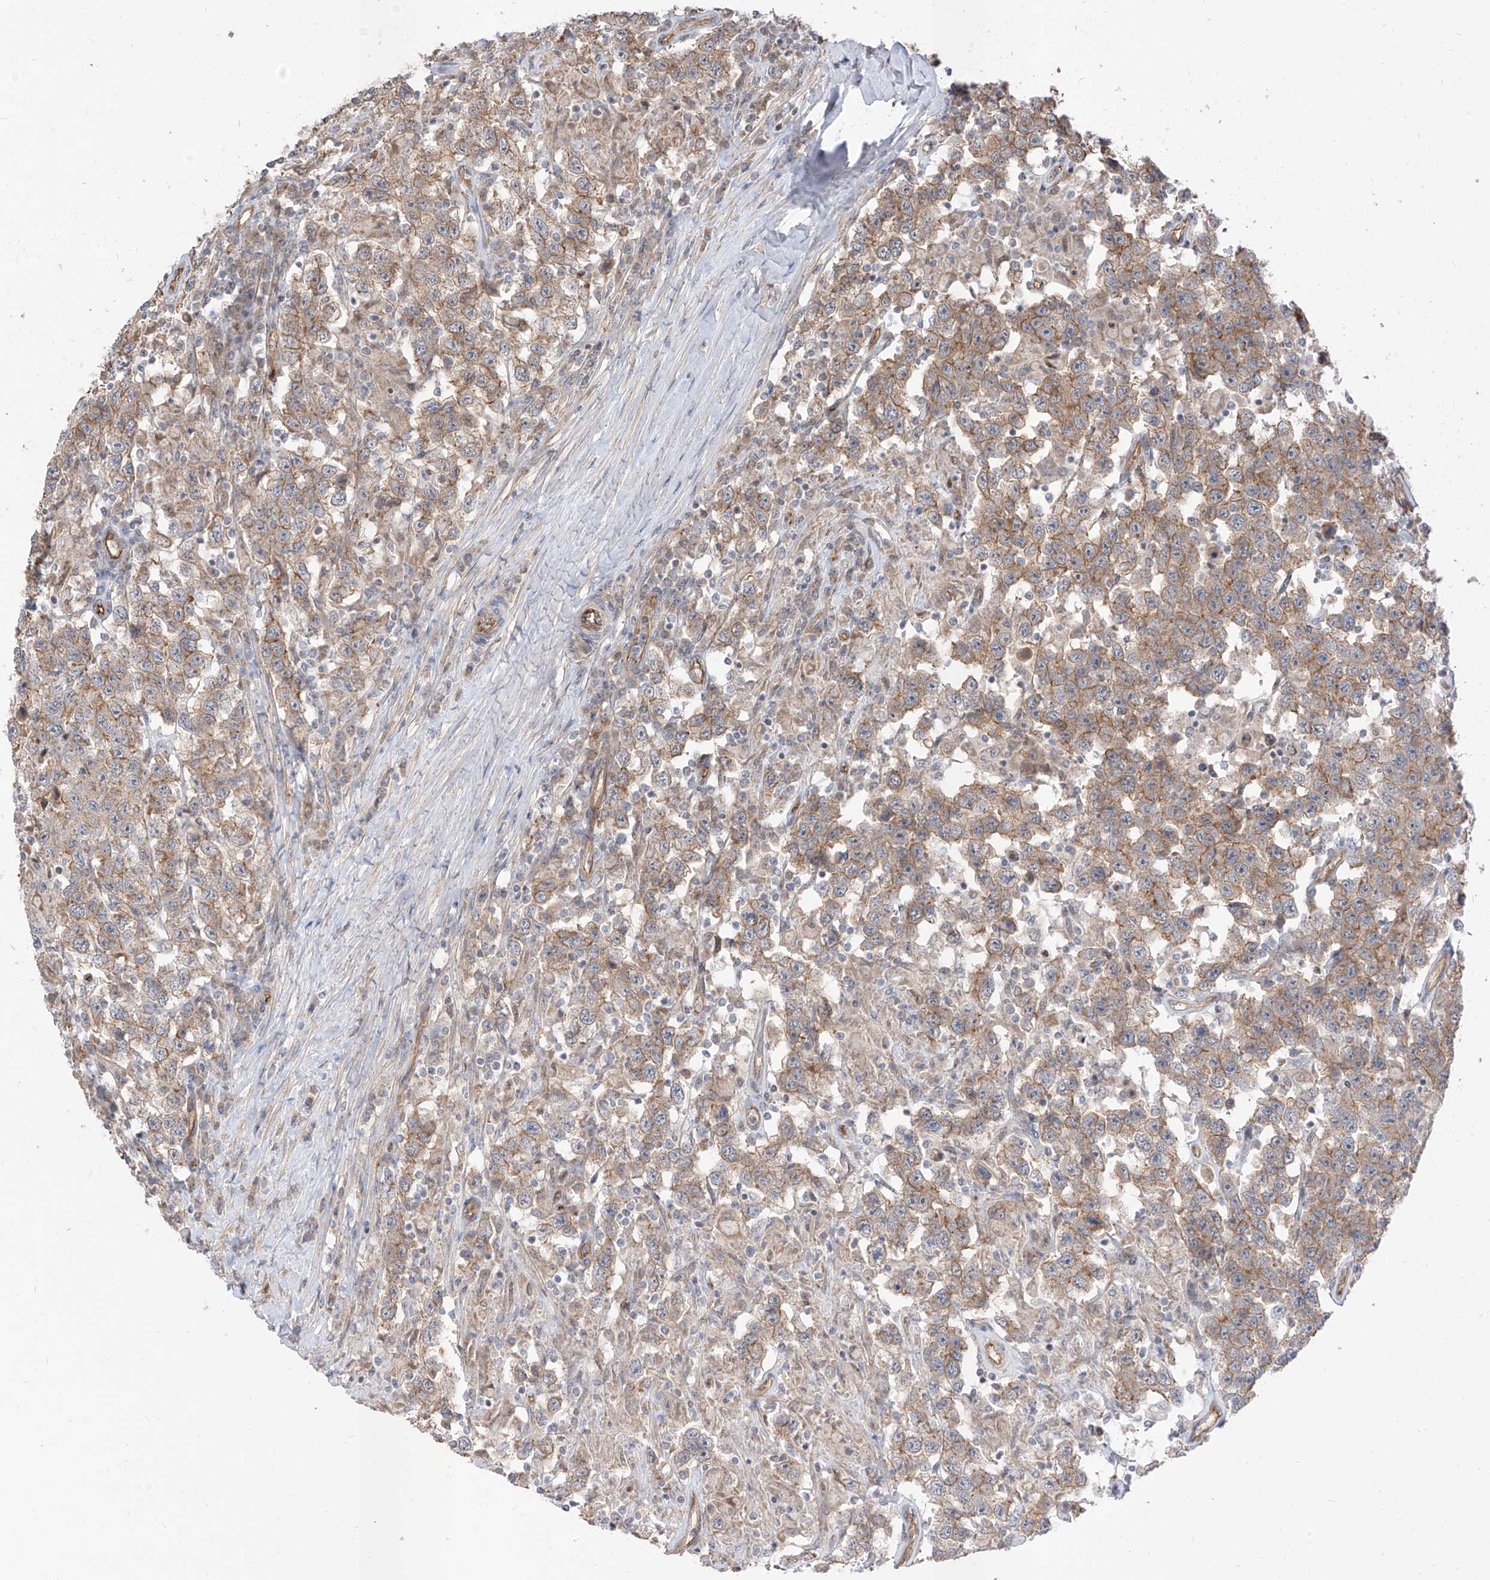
{"staining": {"intensity": "moderate", "quantity": "25%-75%", "location": "cytoplasmic/membranous"}, "tissue": "testis cancer", "cell_type": "Tumor cells", "image_type": "cancer", "snomed": [{"axis": "morphology", "description": "Seminoma, NOS"}, {"axis": "topography", "description": "Testis"}], "caption": "Immunohistochemical staining of human testis seminoma displays medium levels of moderate cytoplasmic/membranous positivity in about 25%-75% of tumor cells. The protein is shown in brown color, while the nuclei are stained blue.", "gene": "EPHX4", "patient": {"sex": "male", "age": 41}}